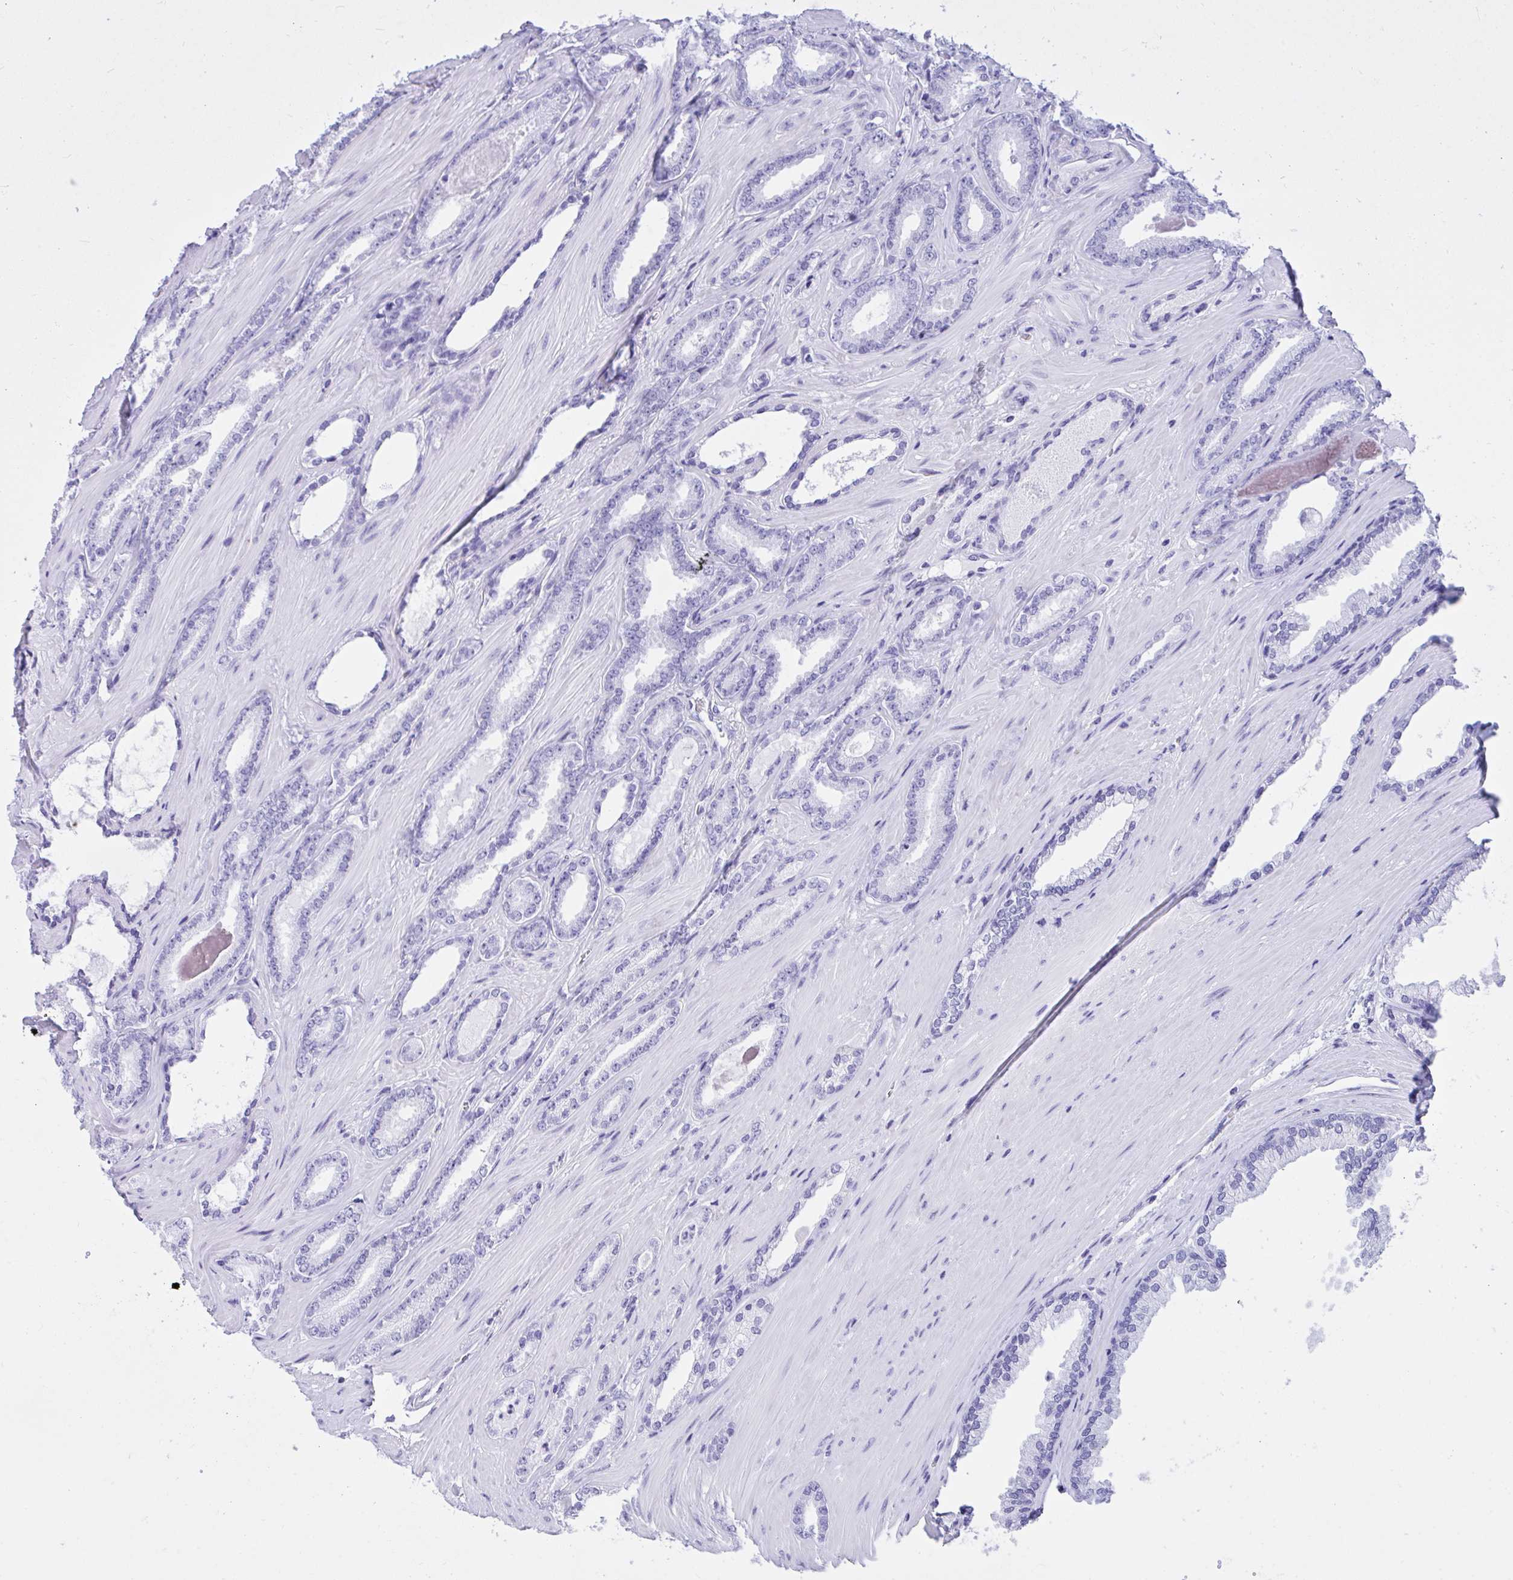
{"staining": {"intensity": "negative", "quantity": "none", "location": "none"}, "tissue": "prostate cancer", "cell_type": "Tumor cells", "image_type": "cancer", "snomed": [{"axis": "morphology", "description": "Adenocarcinoma, Low grade"}, {"axis": "topography", "description": "Prostate"}], "caption": "Tumor cells are negative for protein expression in human prostate cancer.", "gene": "TLN2", "patient": {"sex": "male", "age": 61}}